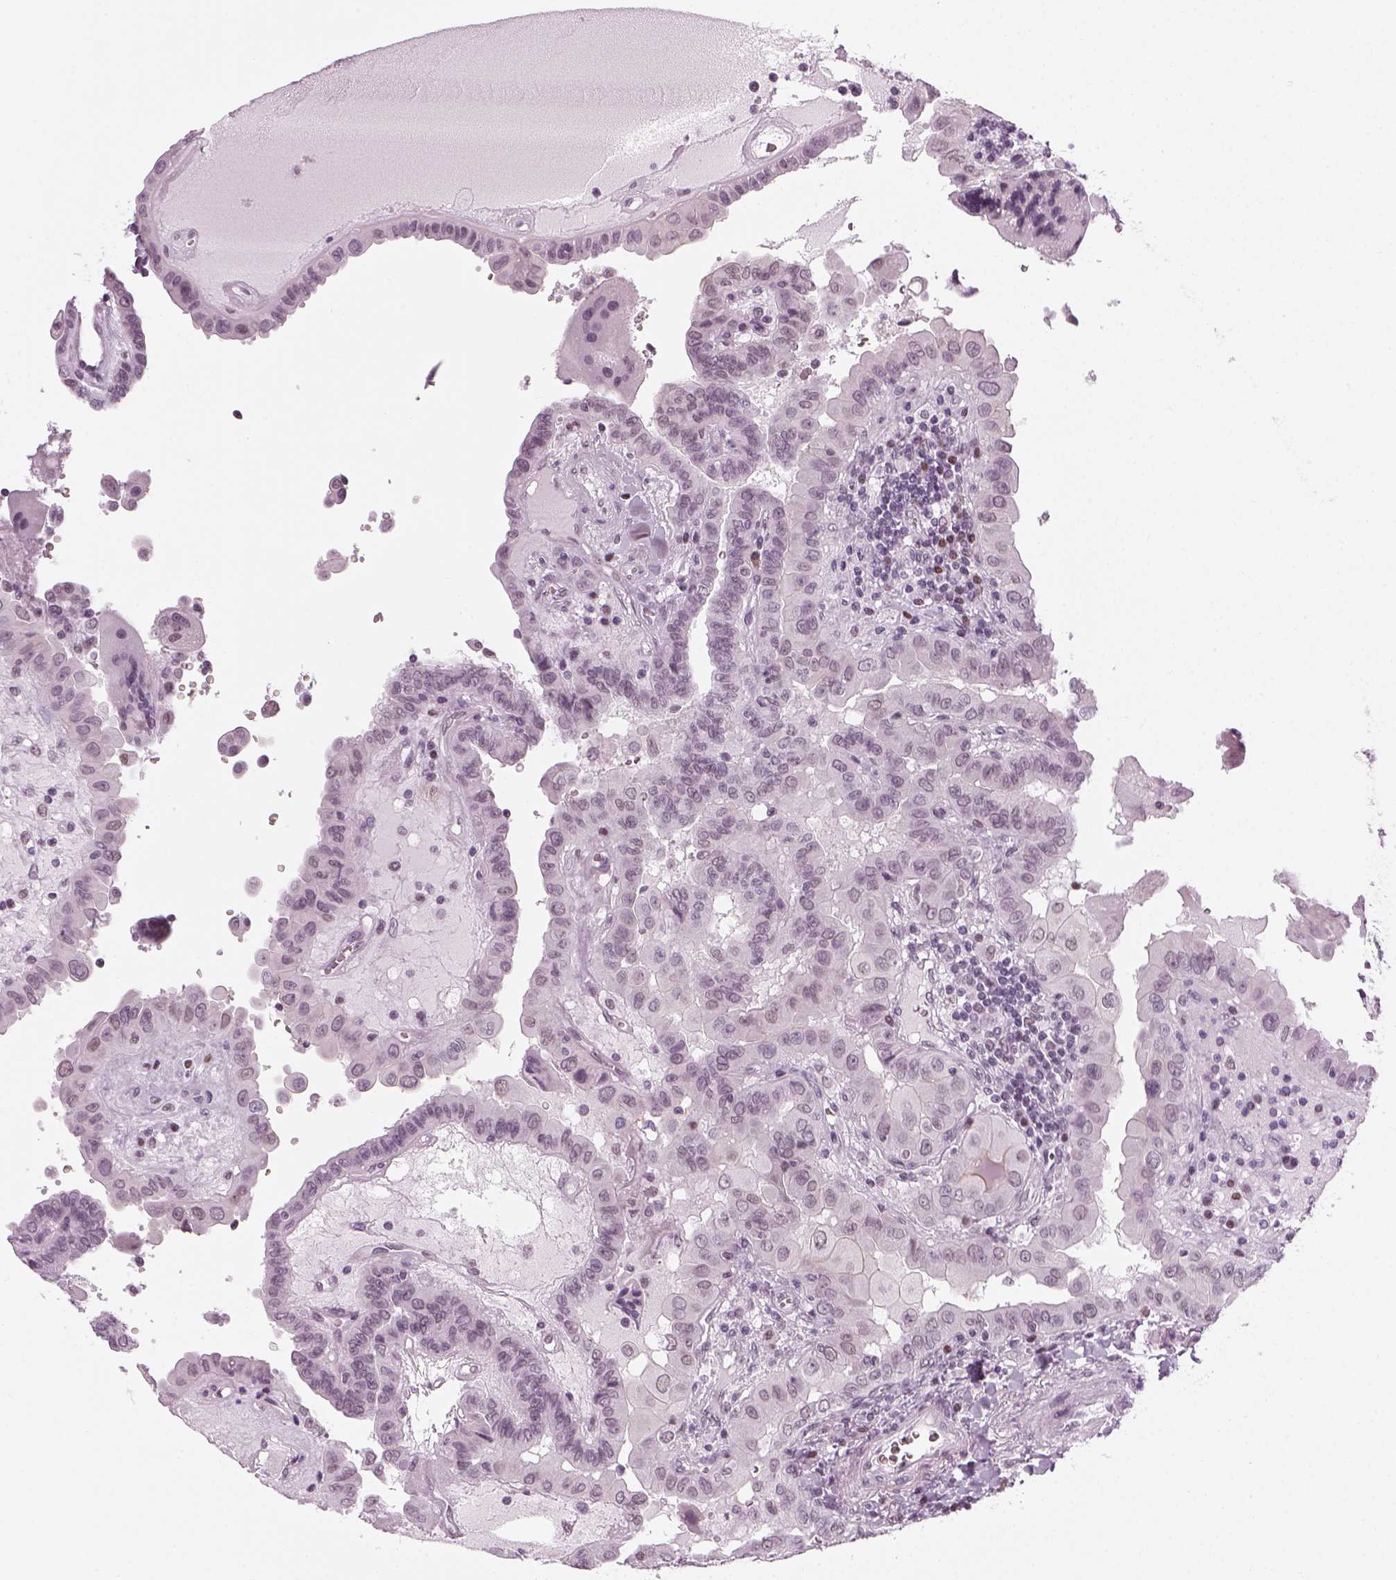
{"staining": {"intensity": "negative", "quantity": "none", "location": "none"}, "tissue": "thyroid cancer", "cell_type": "Tumor cells", "image_type": "cancer", "snomed": [{"axis": "morphology", "description": "Papillary adenocarcinoma, NOS"}, {"axis": "topography", "description": "Thyroid gland"}], "caption": "Tumor cells are negative for protein expression in human papillary adenocarcinoma (thyroid).", "gene": "KCNG2", "patient": {"sex": "female", "age": 37}}